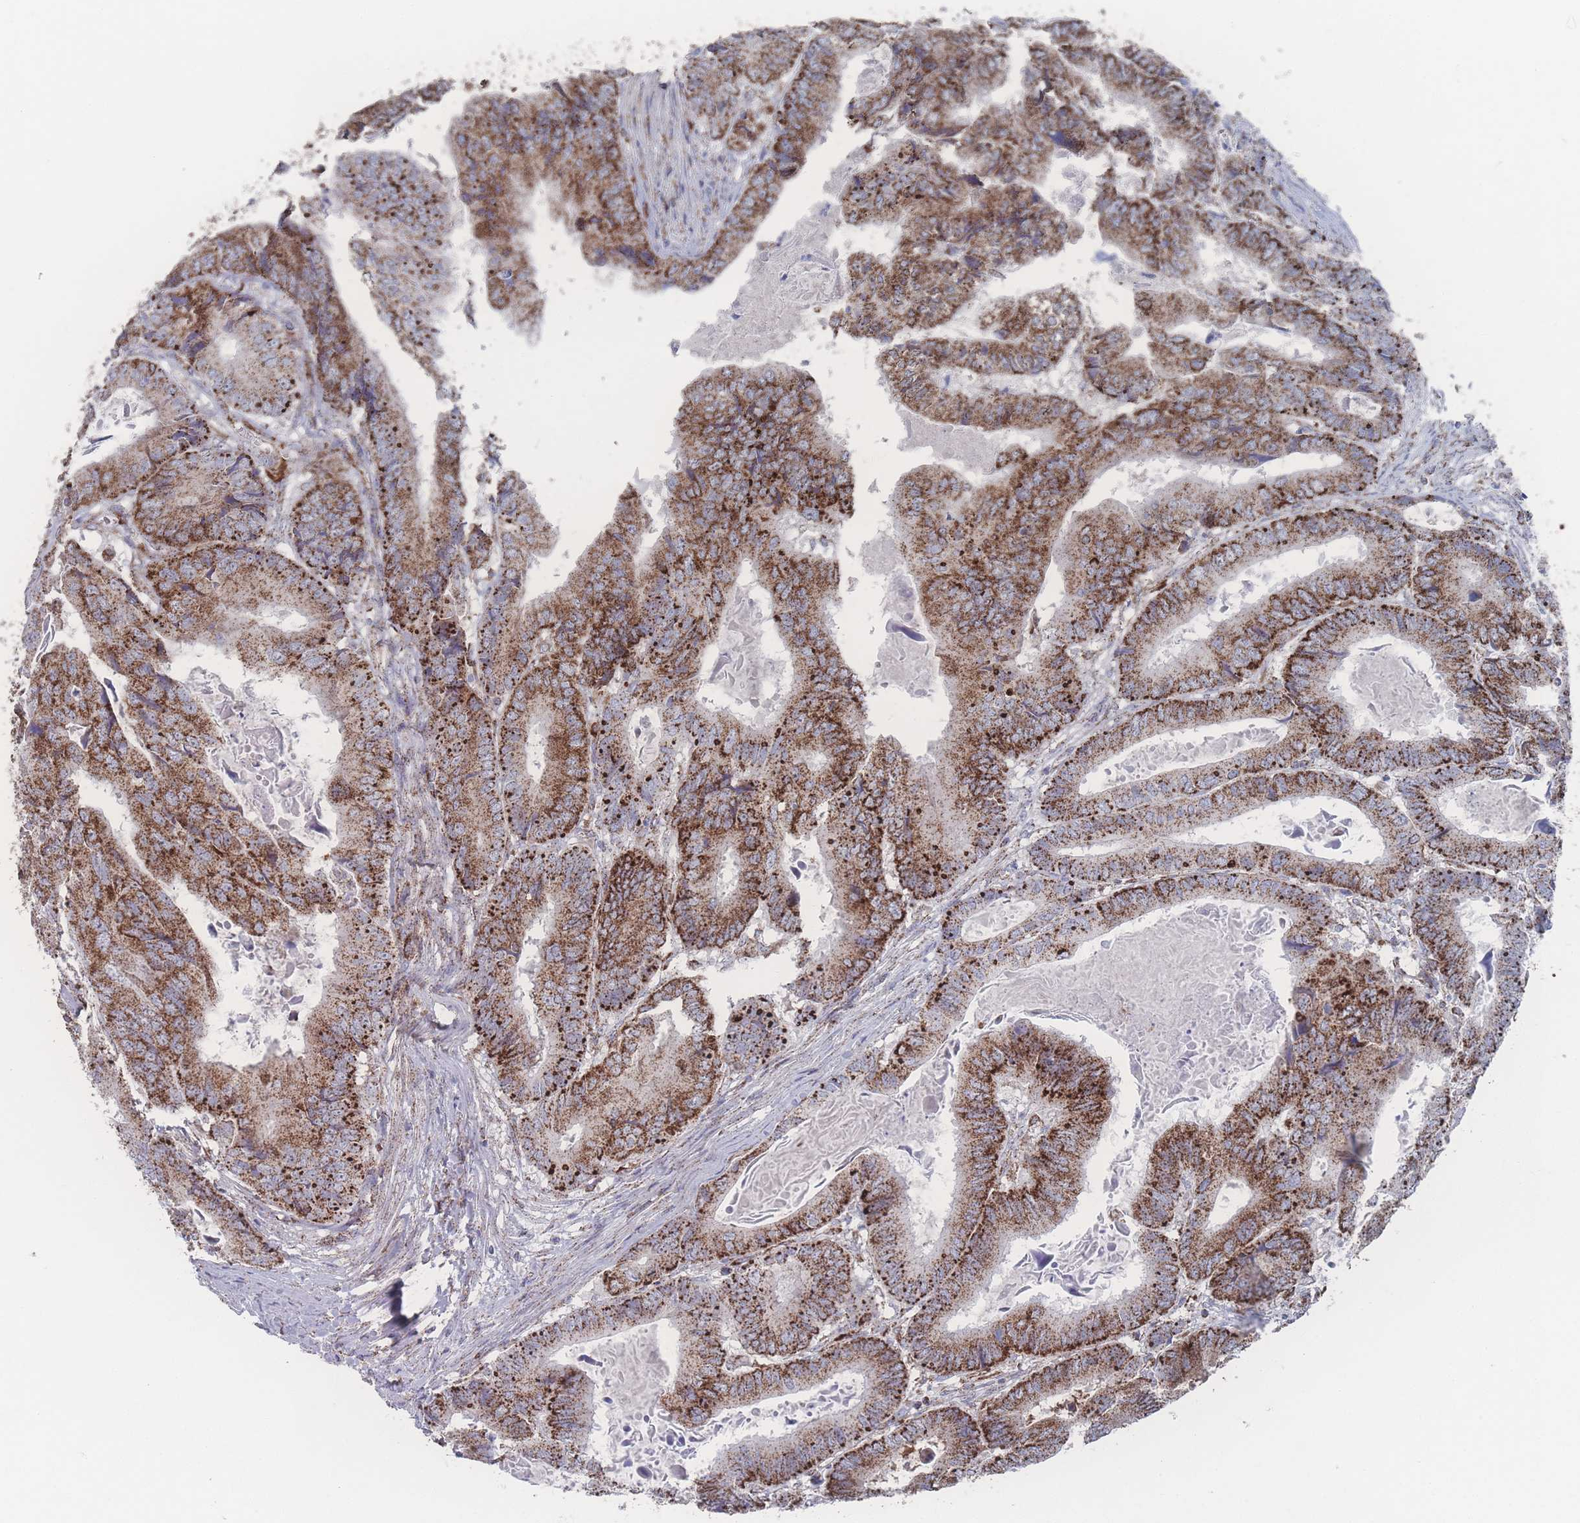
{"staining": {"intensity": "strong", "quantity": ">75%", "location": "cytoplasmic/membranous"}, "tissue": "colorectal cancer", "cell_type": "Tumor cells", "image_type": "cancer", "snomed": [{"axis": "morphology", "description": "Adenocarcinoma, NOS"}, {"axis": "topography", "description": "Colon"}], "caption": "About >75% of tumor cells in human colorectal cancer show strong cytoplasmic/membranous protein expression as visualized by brown immunohistochemical staining.", "gene": "PEX14", "patient": {"sex": "male", "age": 85}}